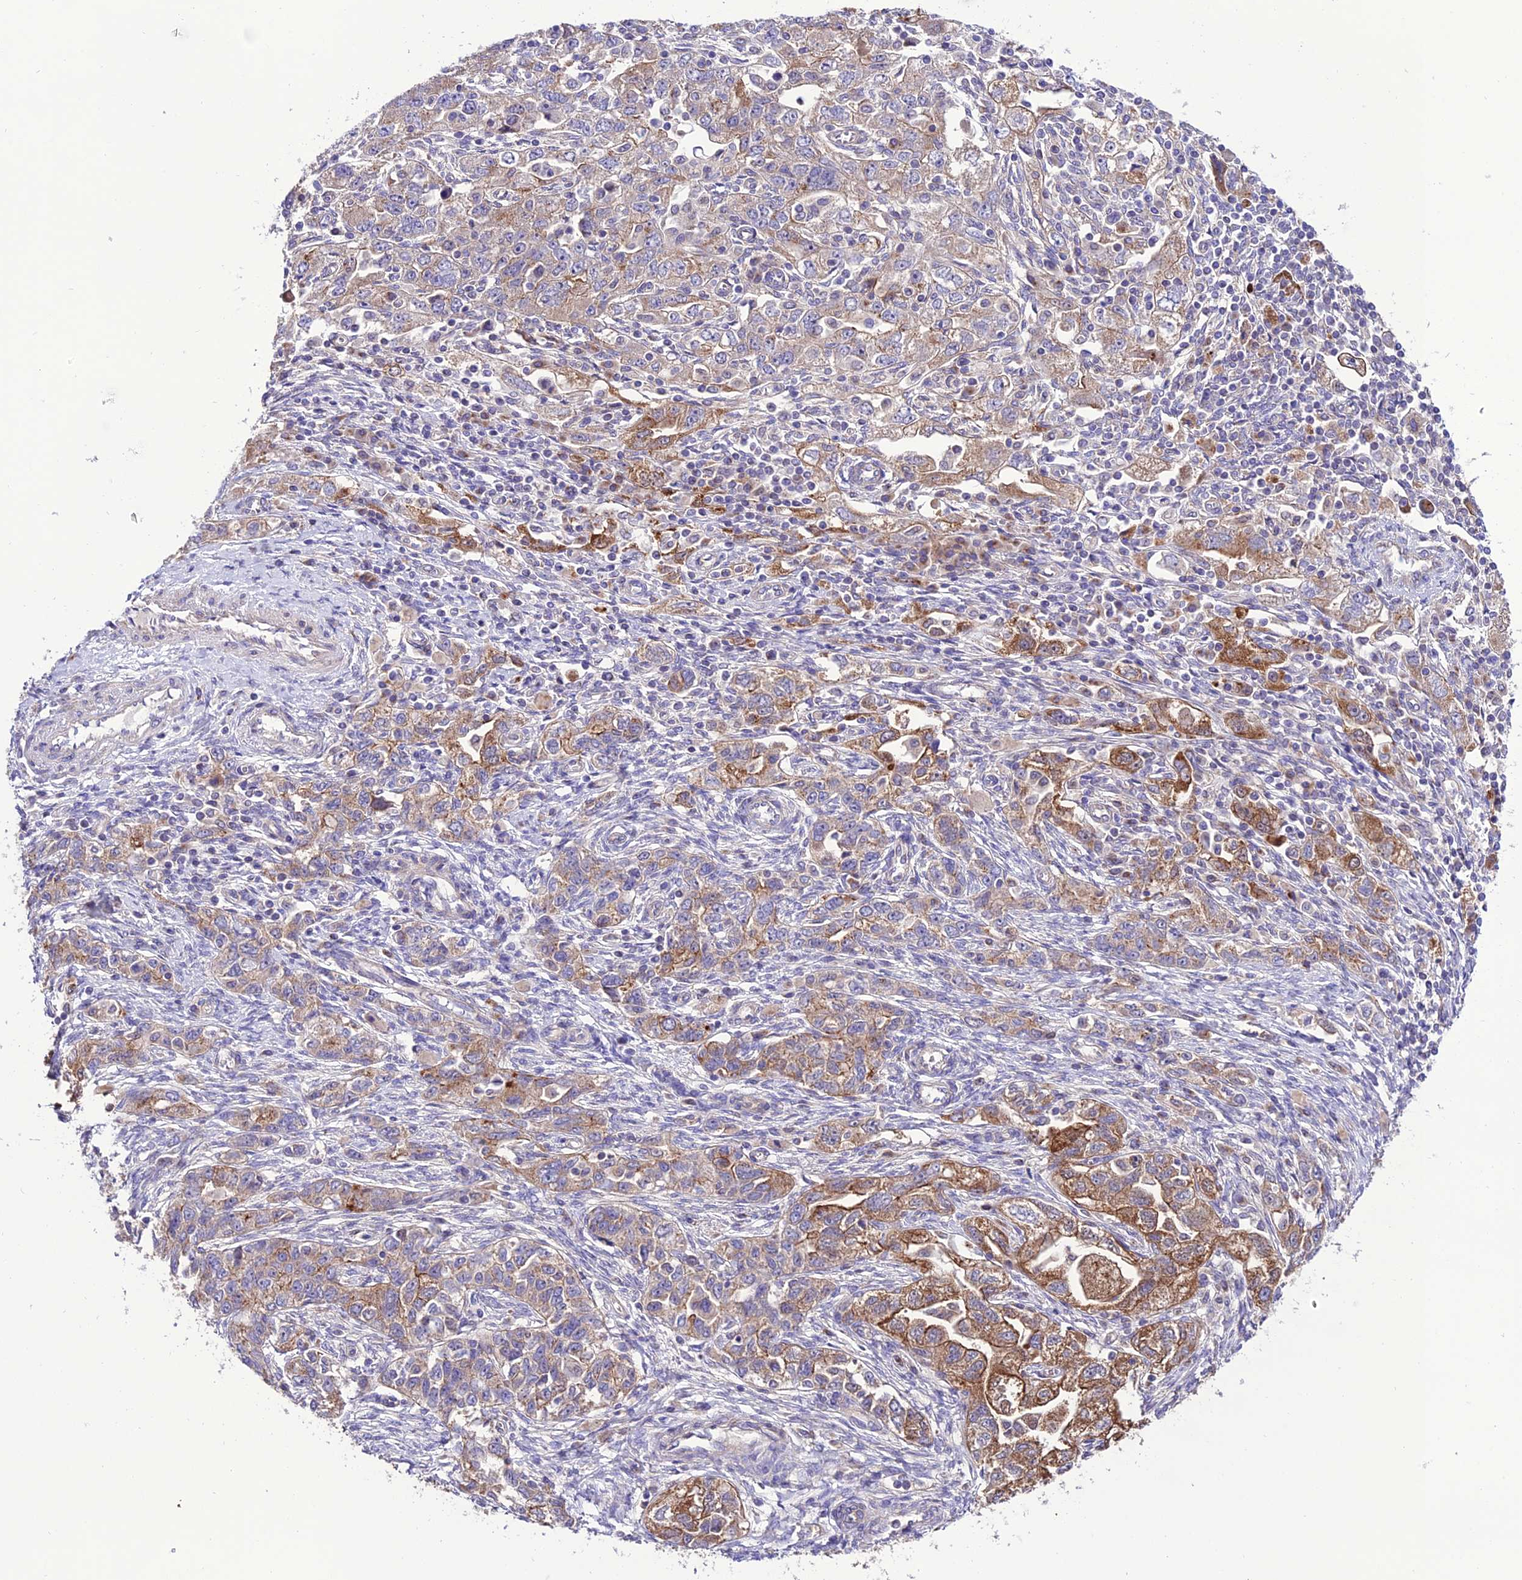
{"staining": {"intensity": "strong", "quantity": "25%-75%", "location": "cytoplasmic/membranous"}, "tissue": "ovarian cancer", "cell_type": "Tumor cells", "image_type": "cancer", "snomed": [{"axis": "morphology", "description": "Carcinoma, NOS"}, {"axis": "morphology", "description": "Cystadenocarcinoma, serous, NOS"}, {"axis": "topography", "description": "Ovary"}], "caption": "Ovarian cancer stained with a protein marker shows strong staining in tumor cells.", "gene": "LACTB2", "patient": {"sex": "female", "age": 69}}